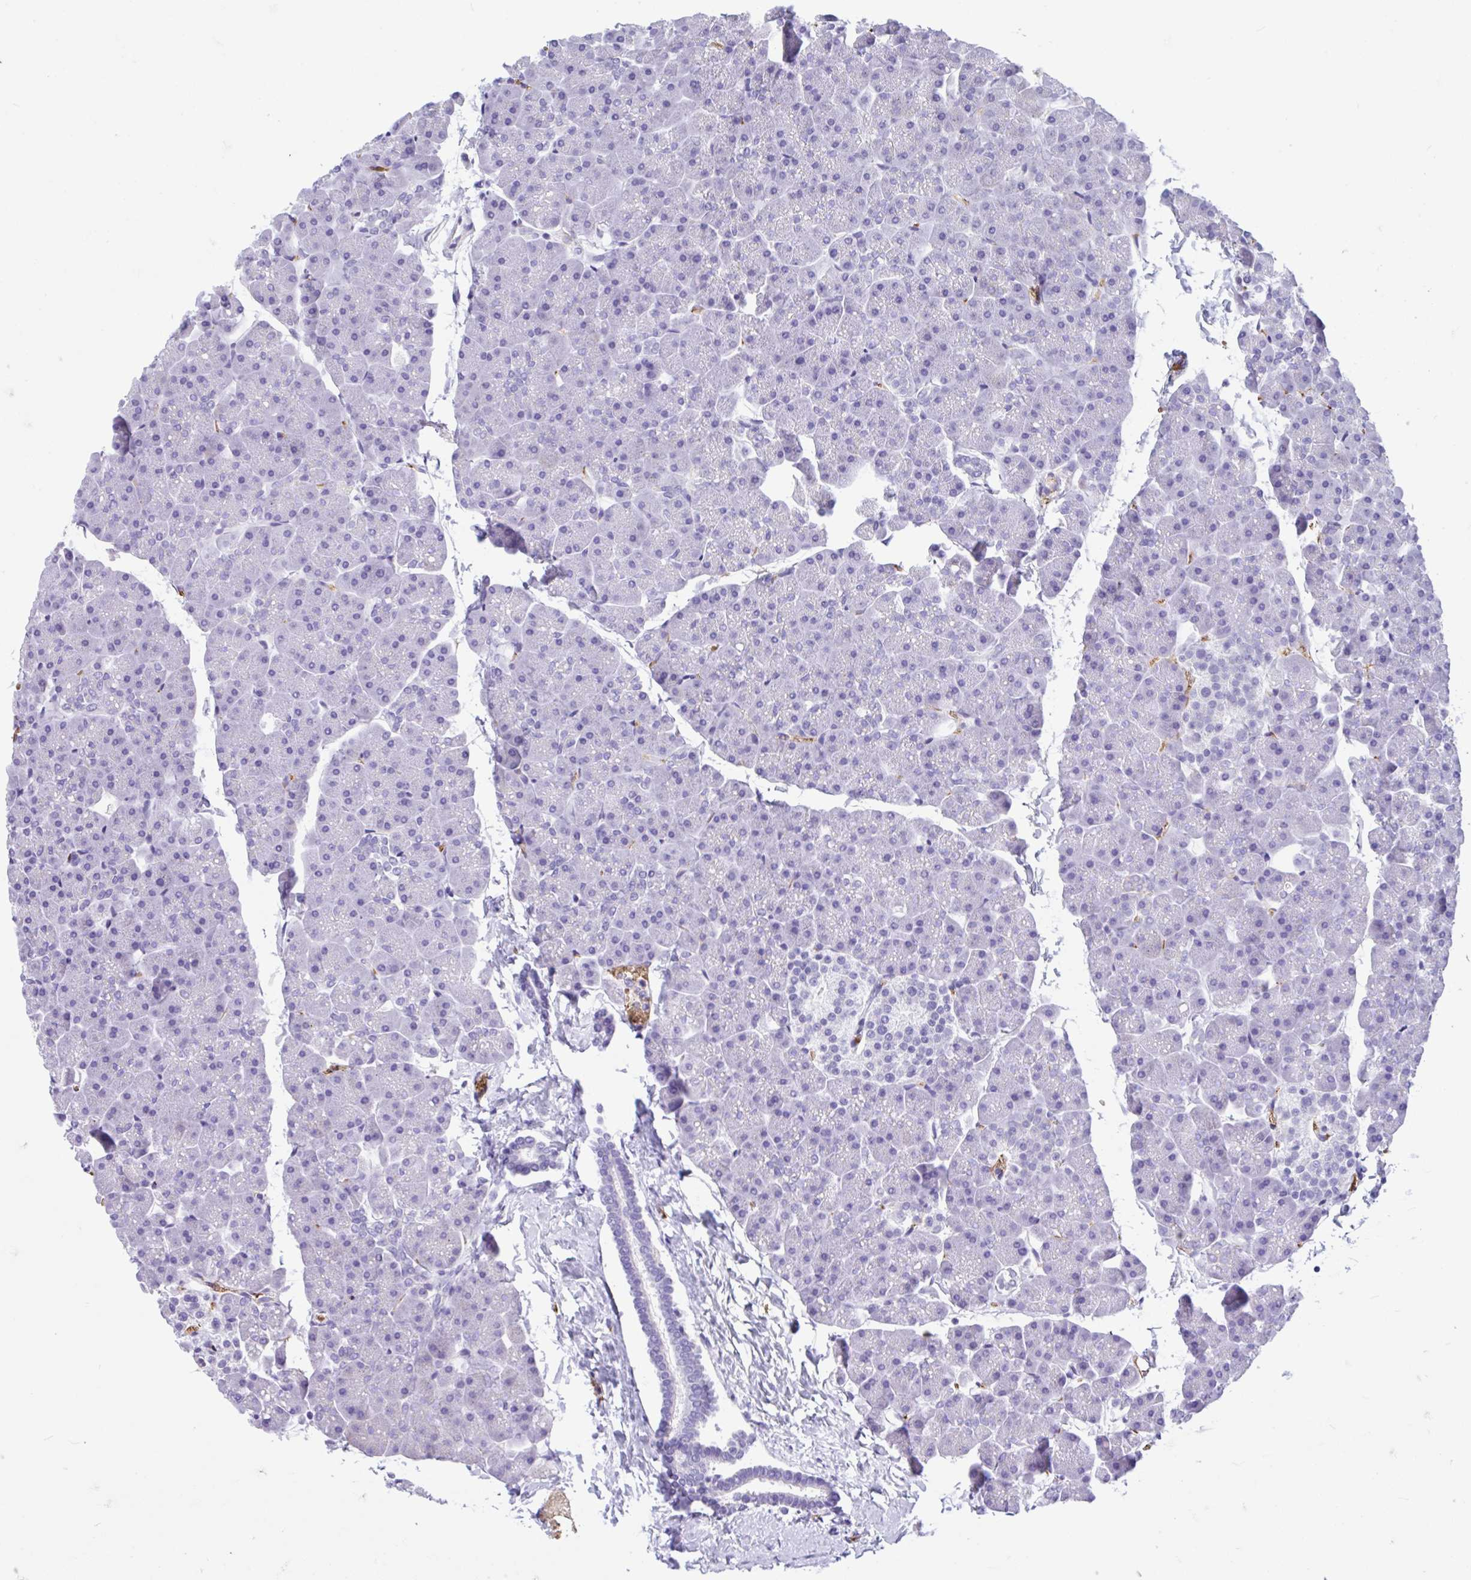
{"staining": {"intensity": "negative", "quantity": "none", "location": "none"}, "tissue": "pancreas", "cell_type": "Exocrine glandular cells", "image_type": "normal", "snomed": [{"axis": "morphology", "description": "Normal tissue, NOS"}, {"axis": "topography", "description": "Pancreas"}], "caption": "DAB immunohistochemical staining of normal pancreas displays no significant positivity in exocrine glandular cells. (IHC, brightfield microscopy, high magnification).", "gene": "TMEM79", "patient": {"sex": "male", "age": 35}}